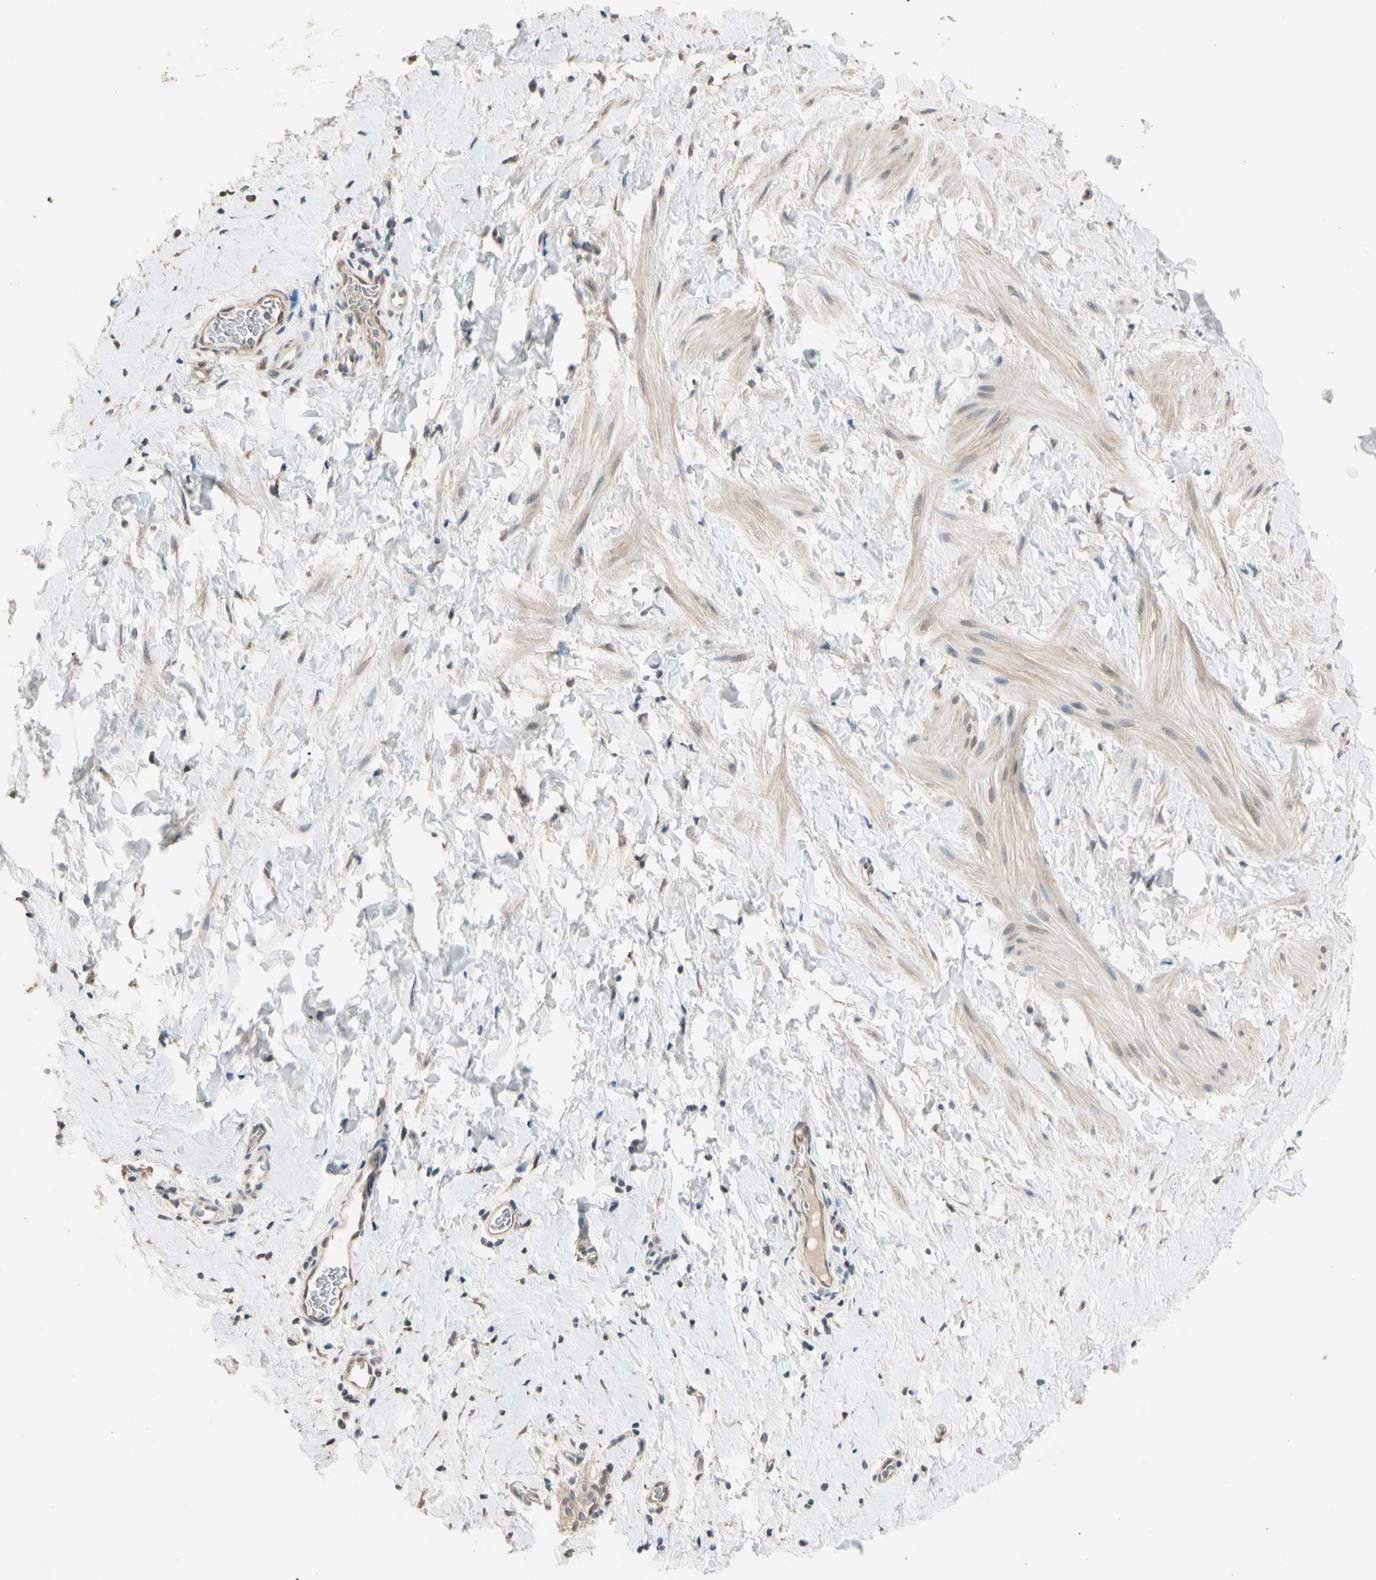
{"staining": {"intensity": "weak", "quantity": ">75%", "location": "cytoplasmic/membranous"}, "tissue": "smooth muscle", "cell_type": "Smooth muscle cells", "image_type": "normal", "snomed": [{"axis": "morphology", "description": "Normal tissue, NOS"}, {"axis": "topography", "description": "Smooth muscle"}], "caption": "Weak cytoplasmic/membranous protein staining is seen in approximately >75% of smooth muscle cells in smooth muscle.", "gene": "TASOR", "patient": {"sex": "male", "age": 16}}